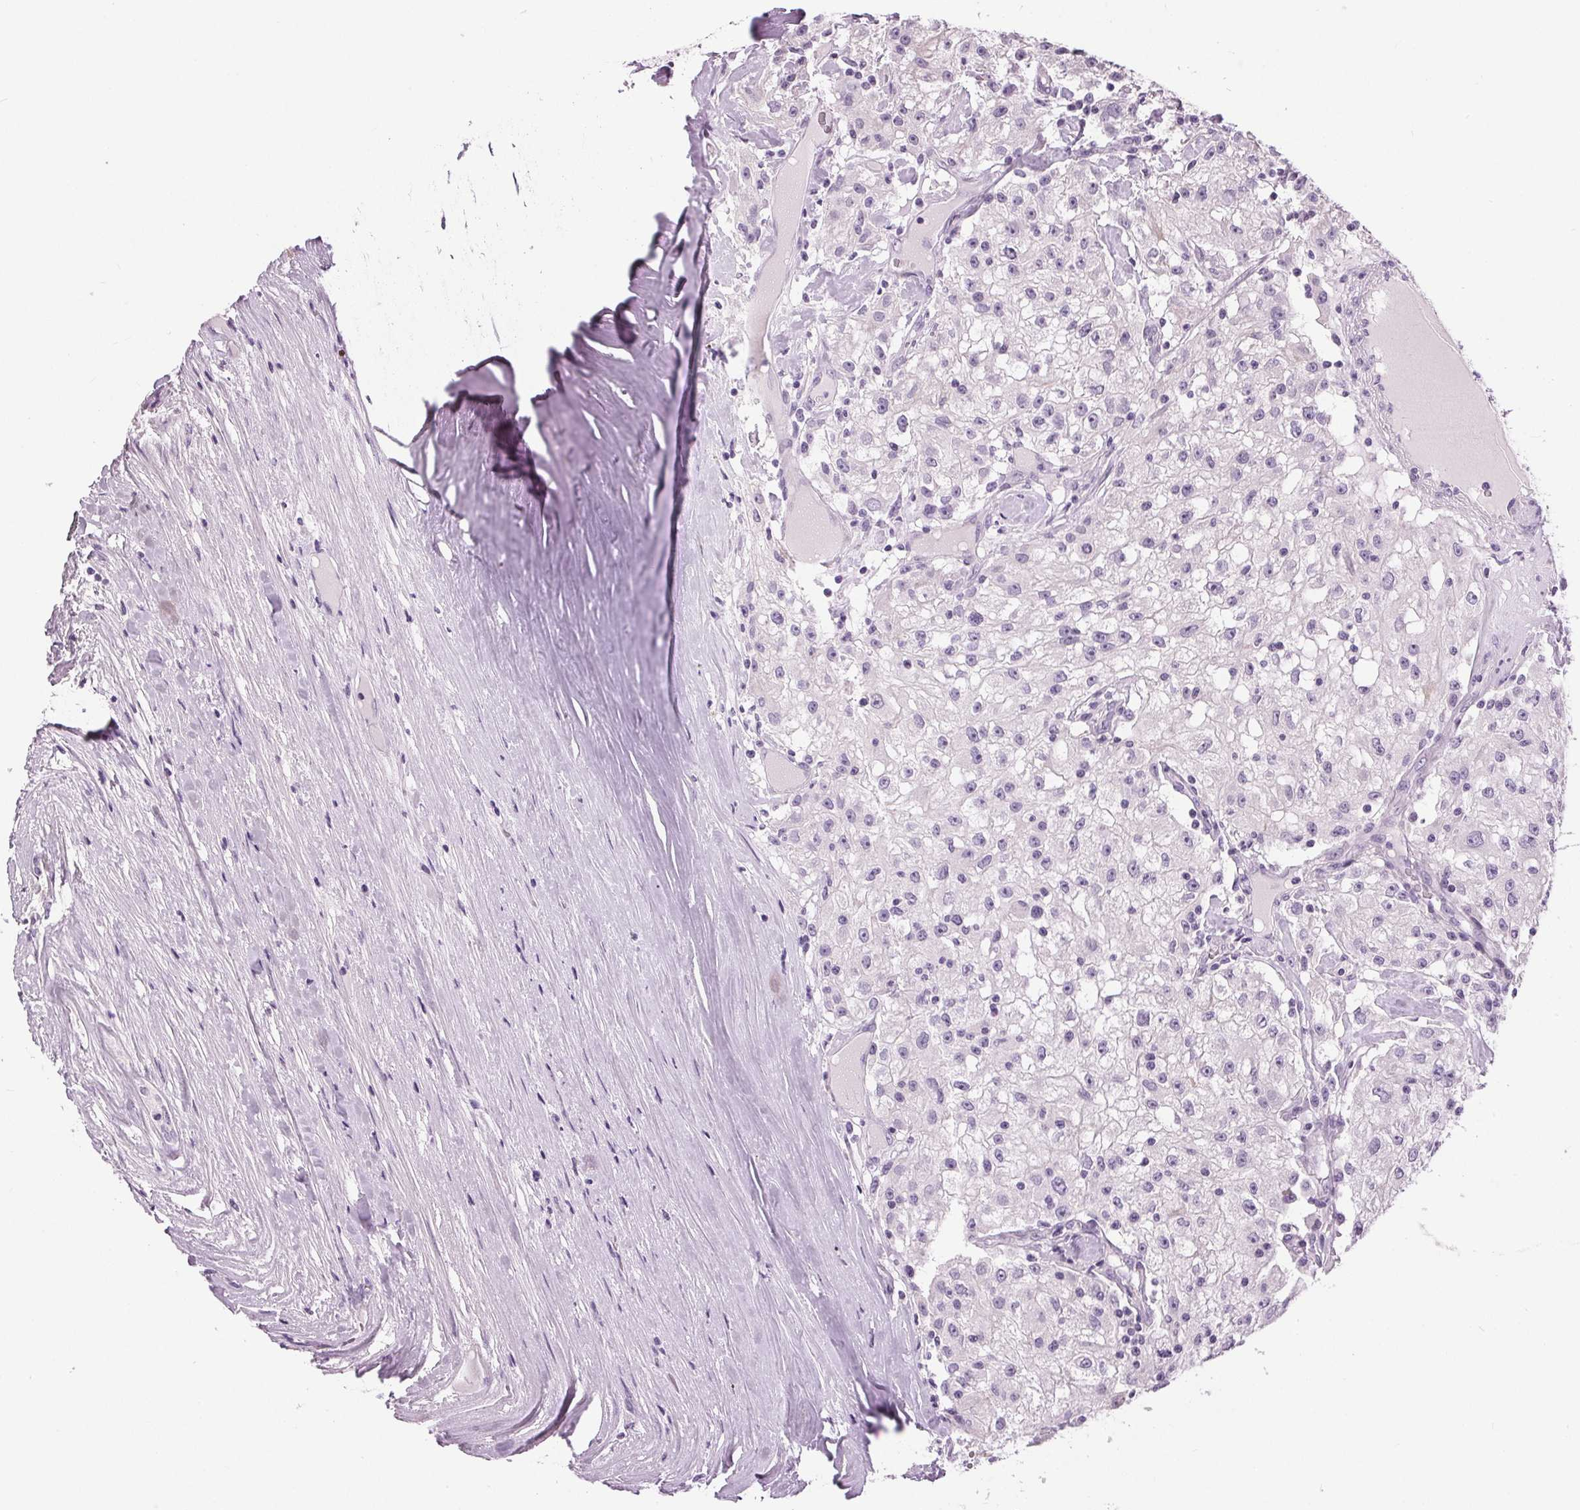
{"staining": {"intensity": "negative", "quantity": "none", "location": "none"}, "tissue": "renal cancer", "cell_type": "Tumor cells", "image_type": "cancer", "snomed": [{"axis": "morphology", "description": "Adenocarcinoma, NOS"}, {"axis": "topography", "description": "Kidney"}], "caption": "This is a image of immunohistochemistry (IHC) staining of renal cancer, which shows no staining in tumor cells.", "gene": "MISP", "patient": {"sex": "female", "age": 67}}